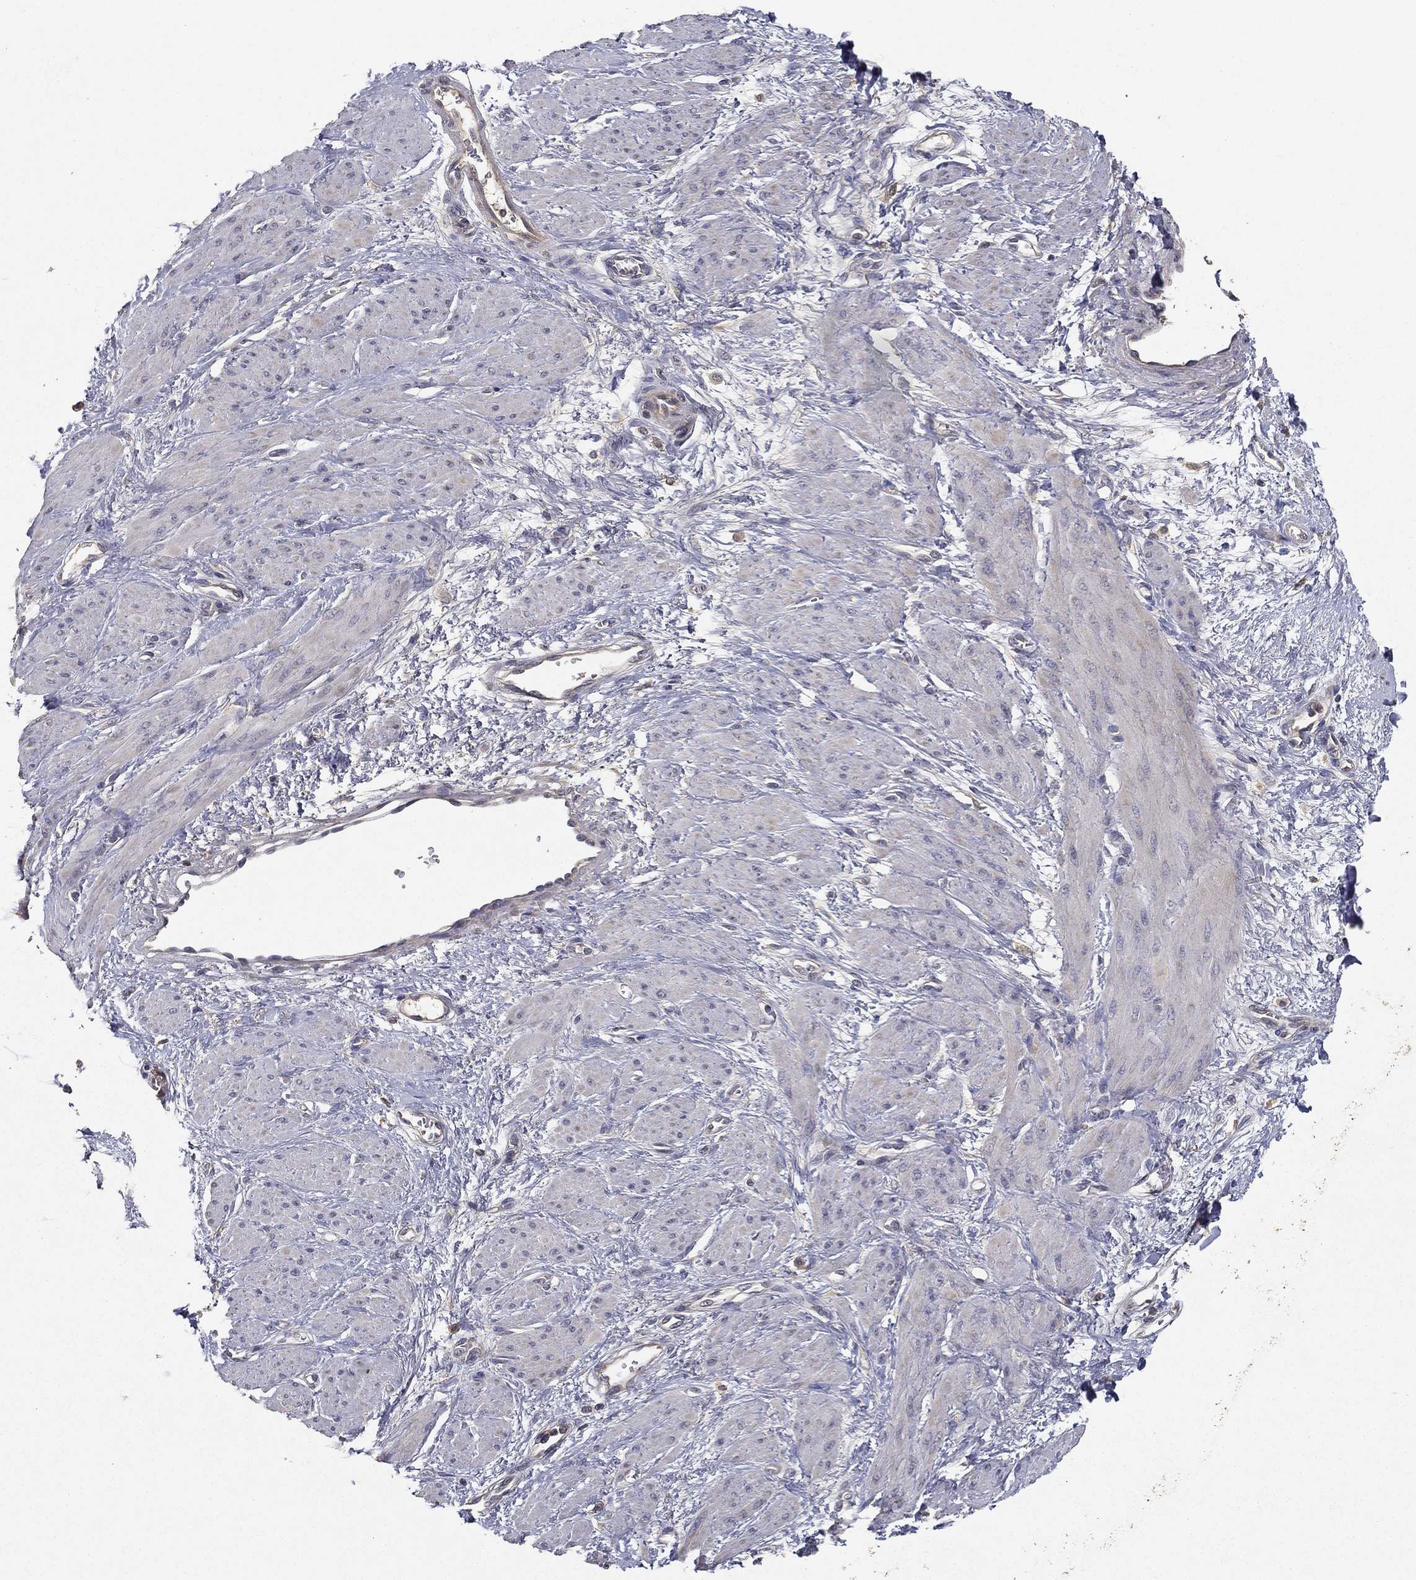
{"staining": {"intensity": "negative", "quantity": "none", "location": "none"}, "tissue": "smooth muscle", "cell_type": "Smooth muscle cells", "image_type": "normal", "snomed": [{"axis": "morphology", "description": "Normal tissue, NOS"}, {"axis": "topography", "description": "Smooth muscle"}, {"axis": "topography", "description": "Uterus"}], "caption": "This is an IHC photomicrograph of normal smooth muscle. There is no positivity in smooth muscle cells.", "gene": "MT", "patient": {"sex": "female", "age": 39}}